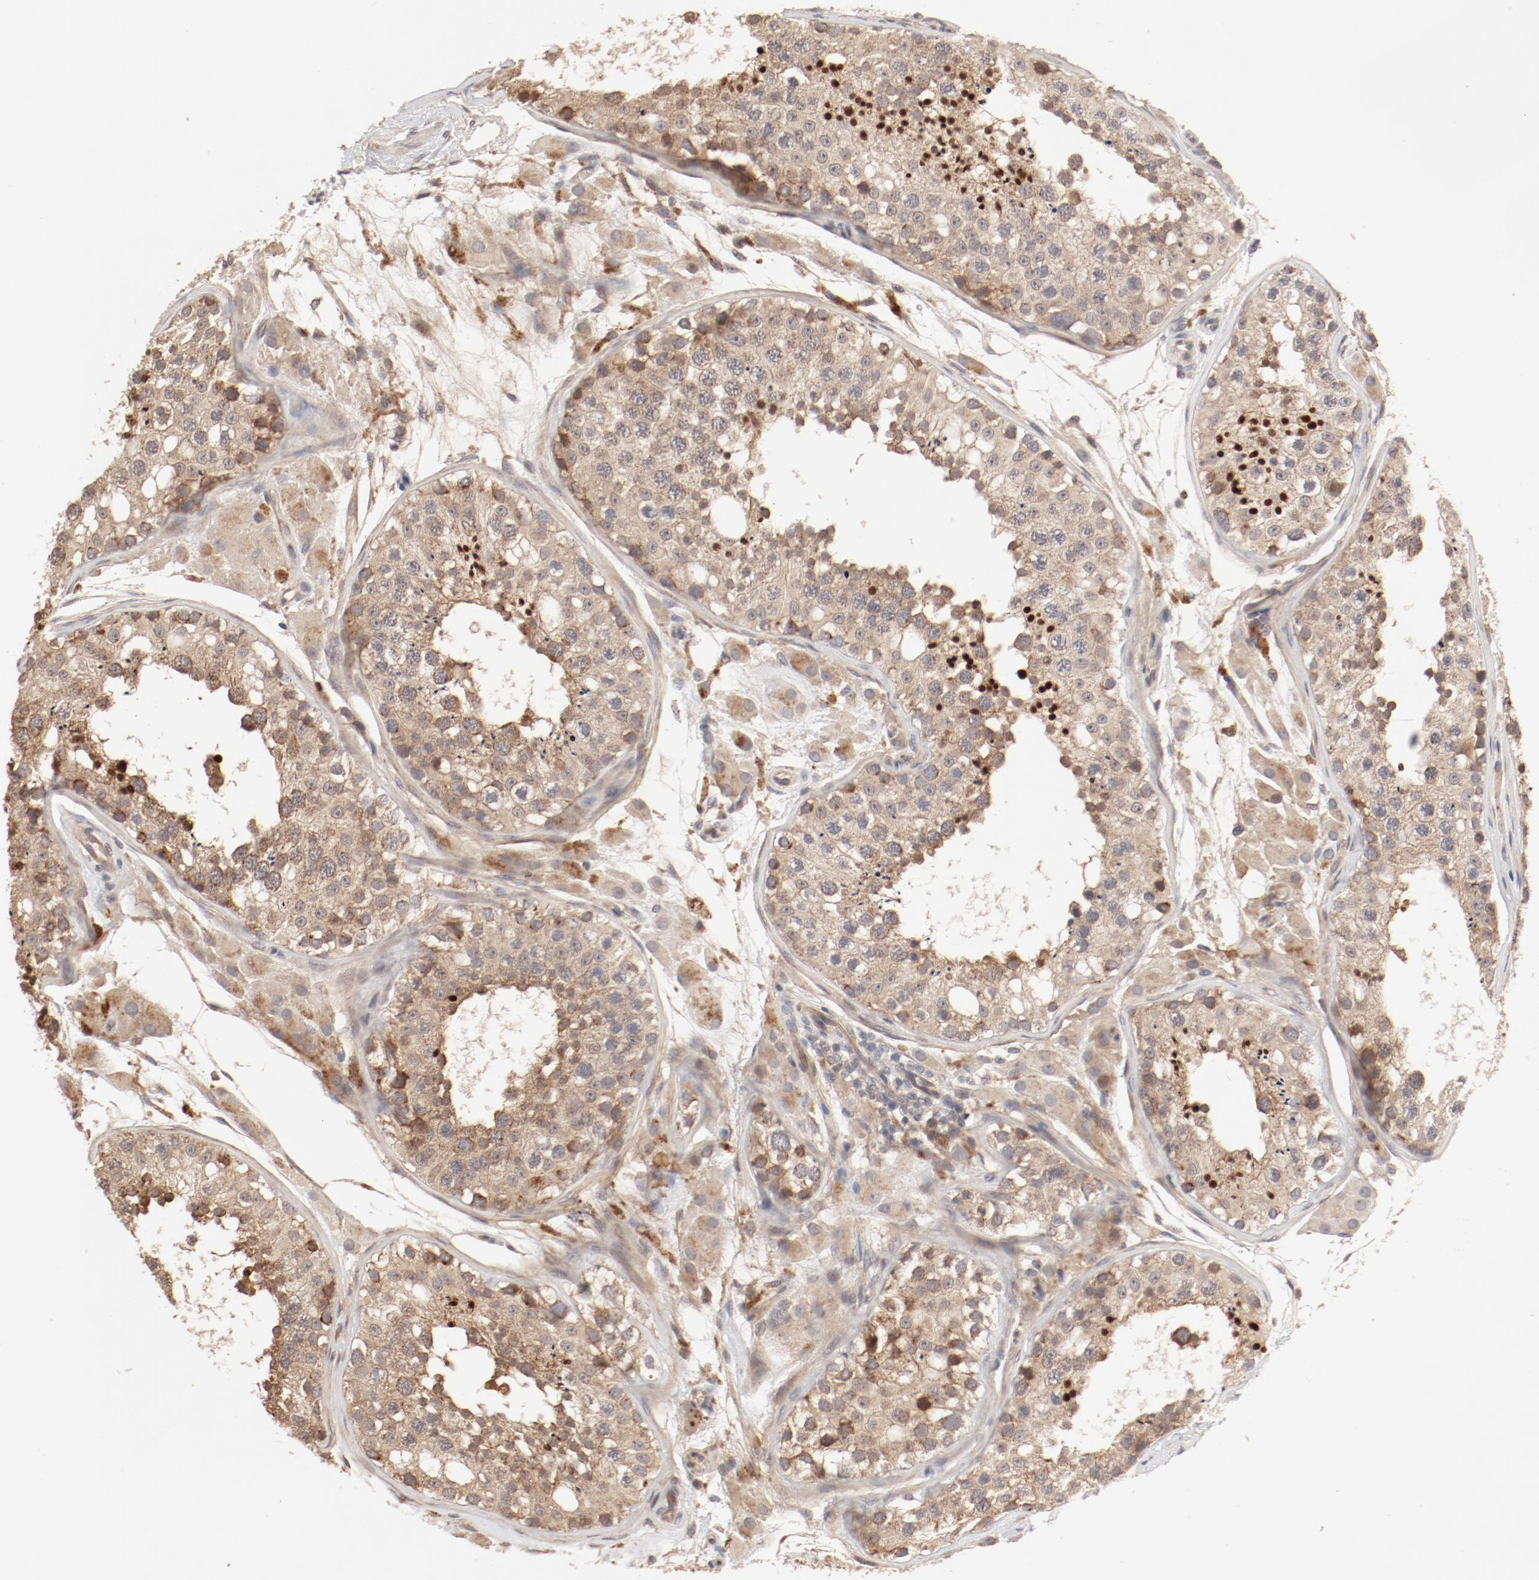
{"staining": {"intensity": "moderate", "quantity": ">75%", "location": "cytoplasmic/membranous,nuclear"}, "tissue": "testis", "cell_type": "Cells in seminiferous ducts", "image_type": "normal", "snomed": [{"axis": "morphology", "description": "Normal tissue, NOS"}, {"axis": "topography", "description": "Testis"}], "caption": "Moderate cytoplasmic/membranous,nuclear protein positivity is present in about >75% of cells in seminiferous ducts in testis.", "gene": "IL3RA", "patient": {"sex": "male", "age": 26}}